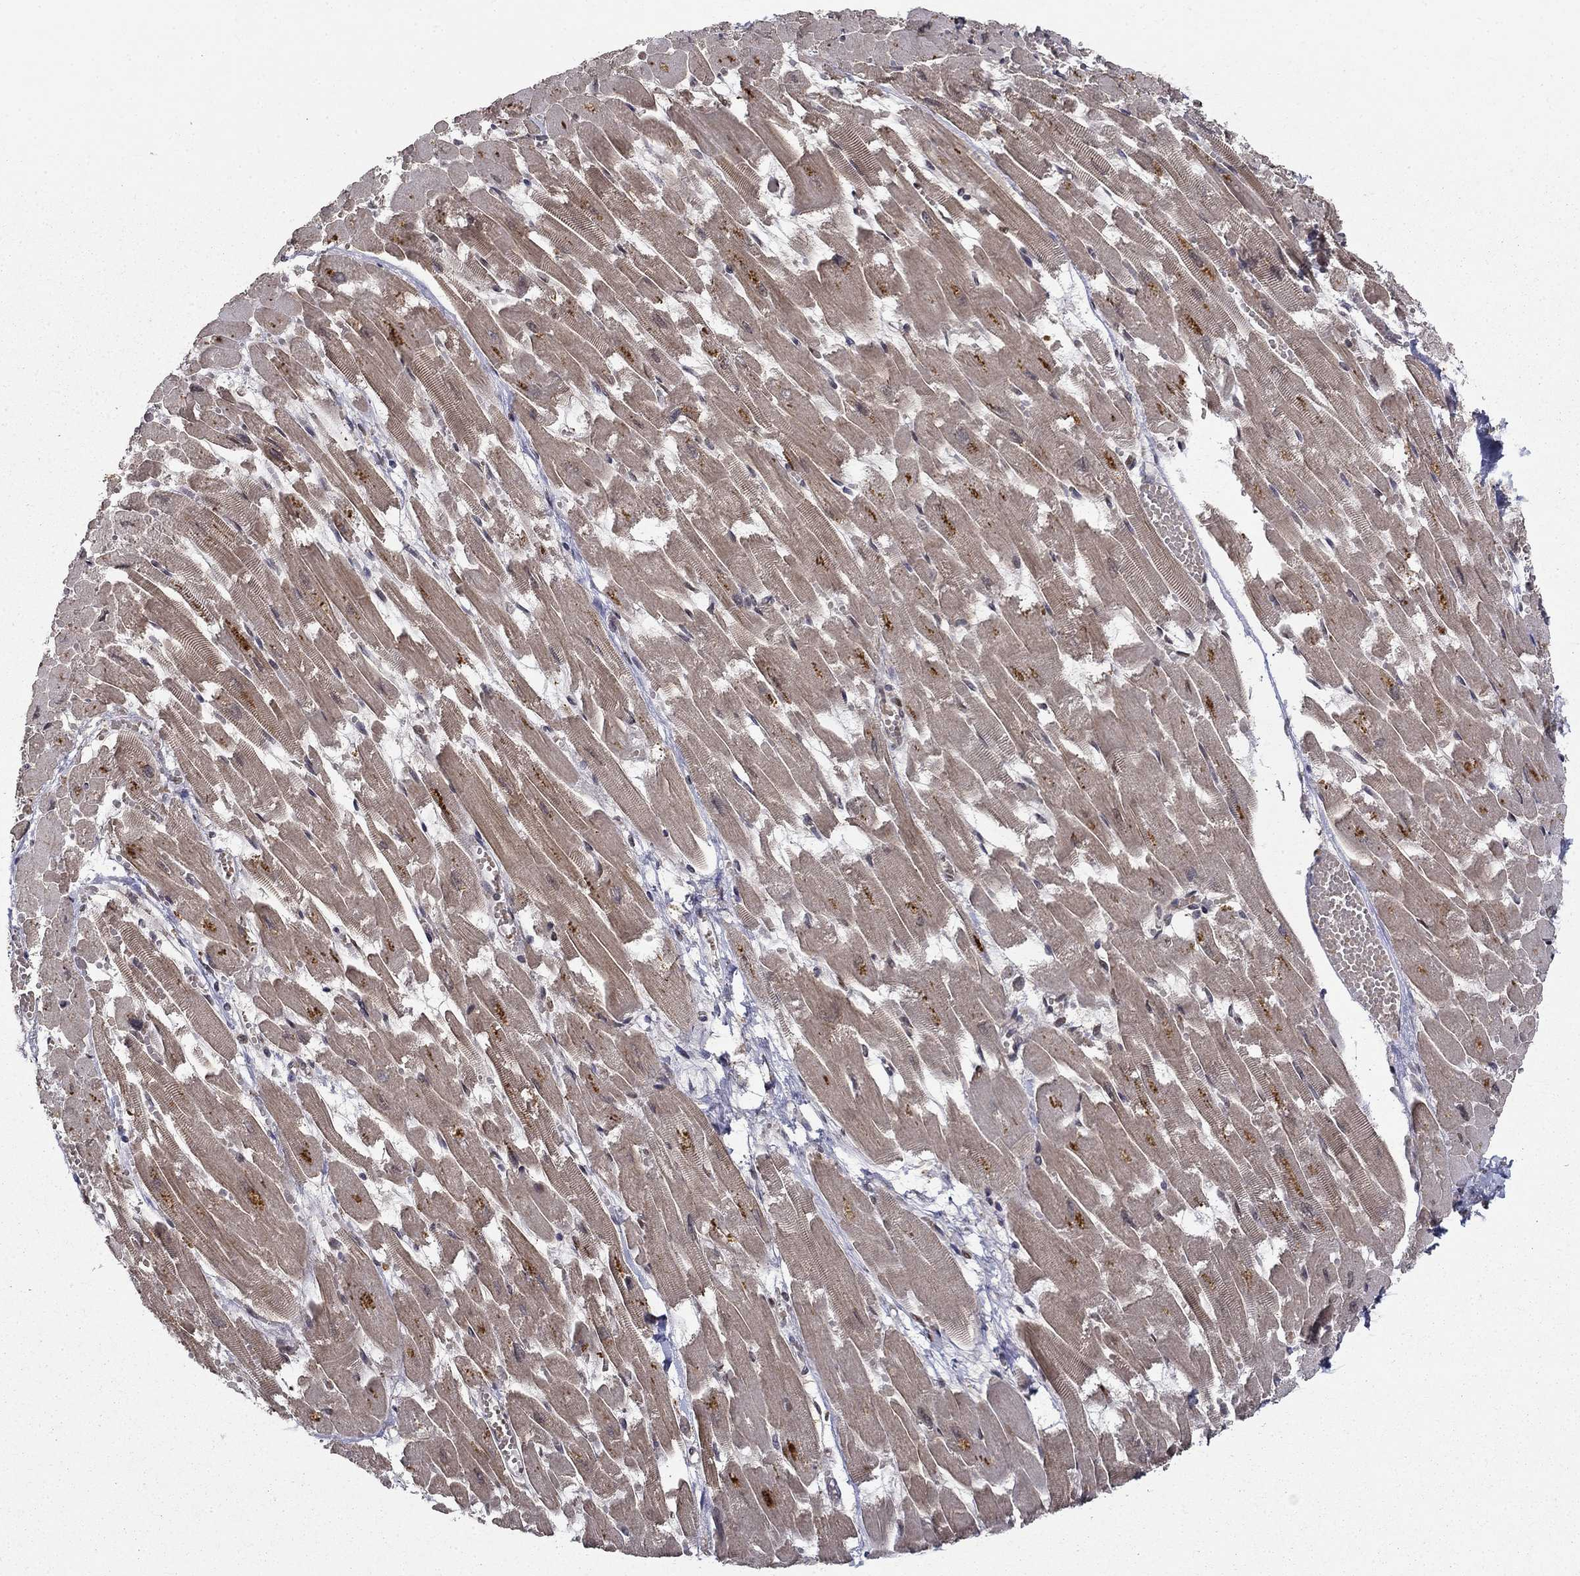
{"staining": {"intensity": "moderate", "quantity": "25%-75%", "location": "cytoplasmic/membranous,nuclear"}, "tissue": "heart muscle", "cell_type": "Cardiomyocytes", "image_type": "normal", "snomed": [{"axis": "morphology", "description": "Normal tissue, NOS"}, {"axis": "topography", "description": "Heart"}], "caption": "Moderate cytoplasmic/membranous,nuclear positivity is present in about 25%-75% of cardiomyocytes in unremarkable heart muscle.", "gene": "CDCA7L", "patient": {"sex": "female", "age": 52}}